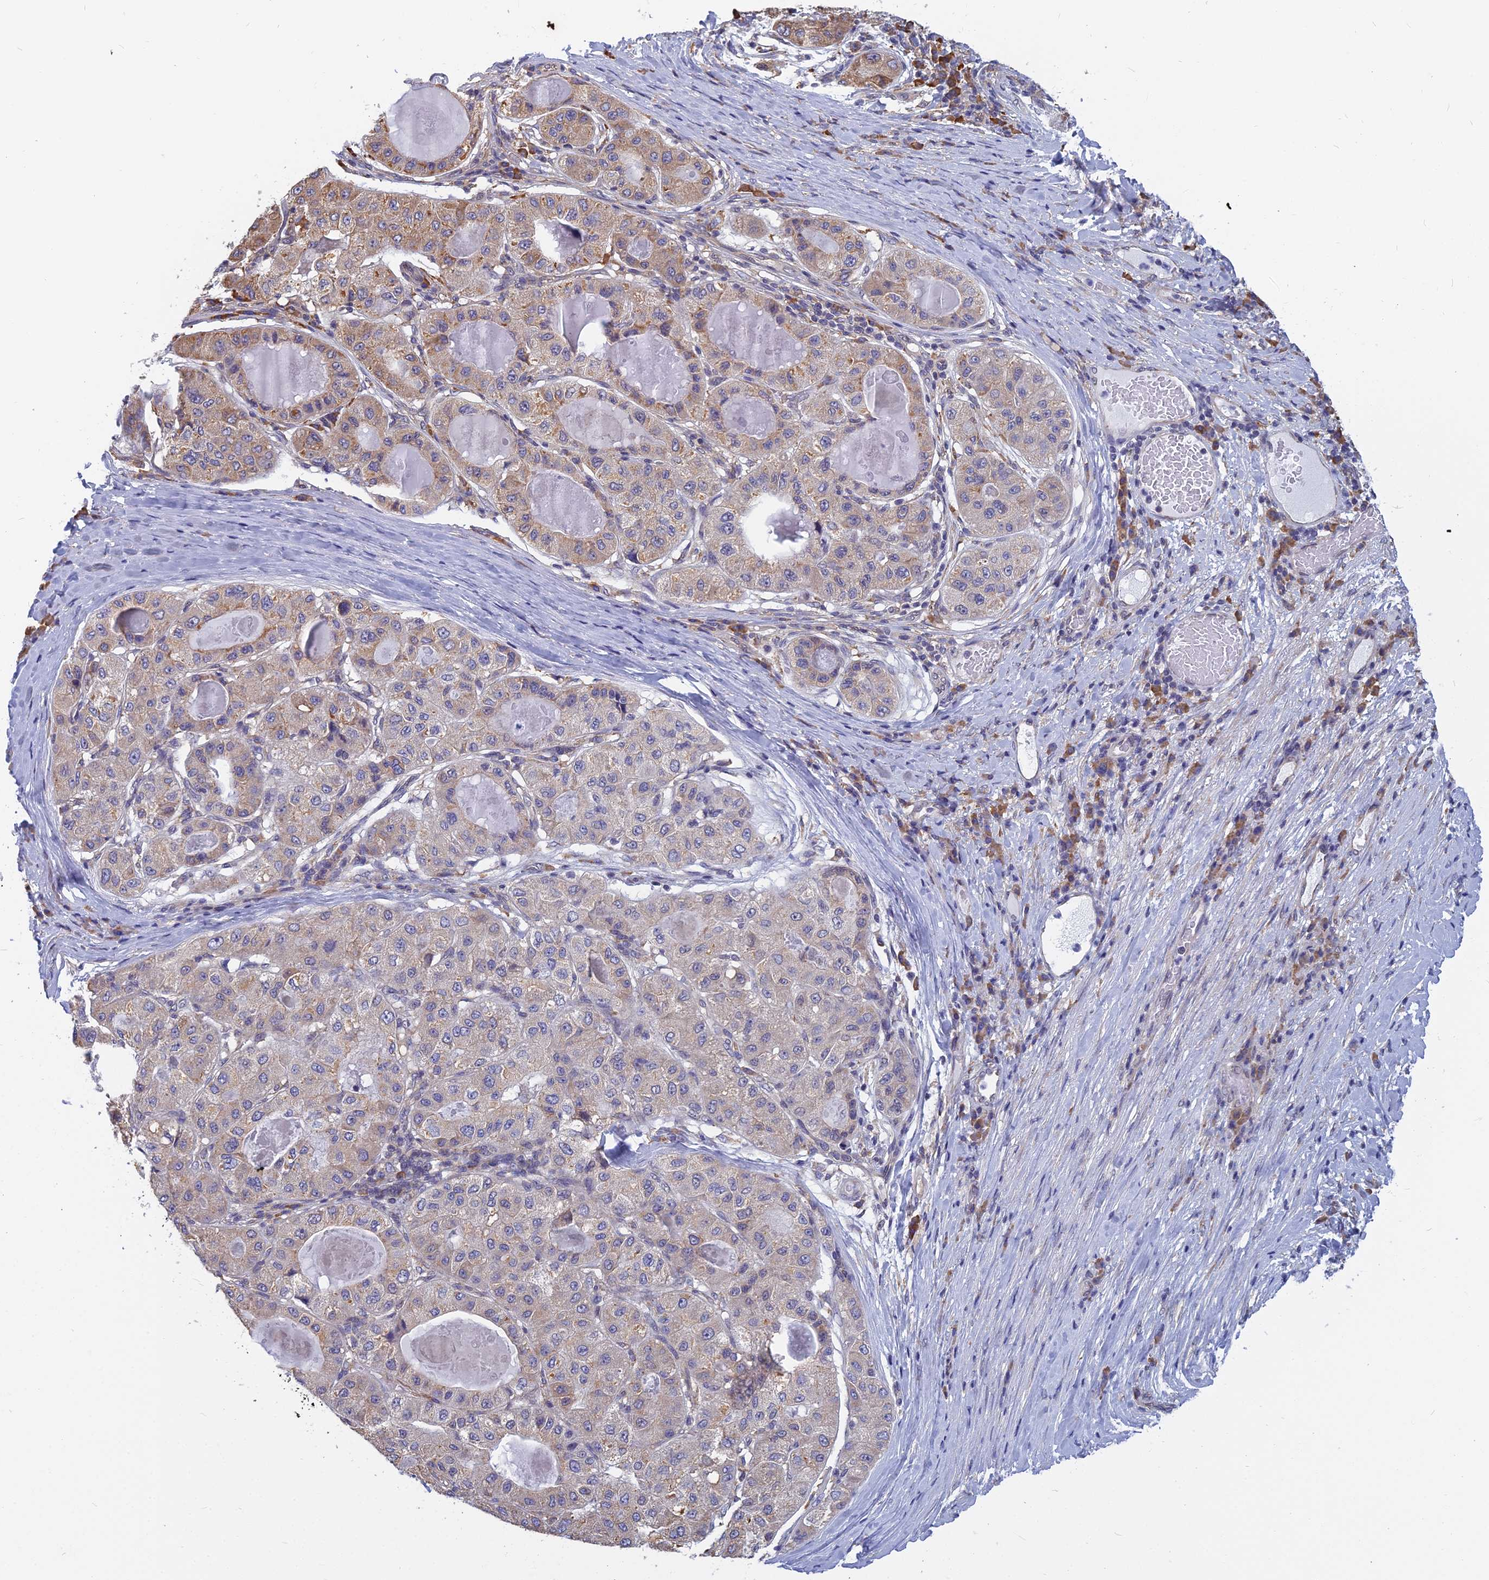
{"staining": {"intensity": "moderate", "quantity": "25%-75%", "location": "cytoplasmic/membranous"}, "tissue": "liver cancer", "cell_type": "Tumor cells", "image_type": "cancer", "snomed": [{"axis": "morphology", "description": "Carcinoma, Hepatocellular, NOS"}, {"axis": "topography", "description": "Liver"}], "caption": "Liver hepatocellular carcinoma stained with a protein marker exhibits moderate staining in tumor cells.", "gene": "KIAA1143", "patient": {"sex": "male", "age": 80}}